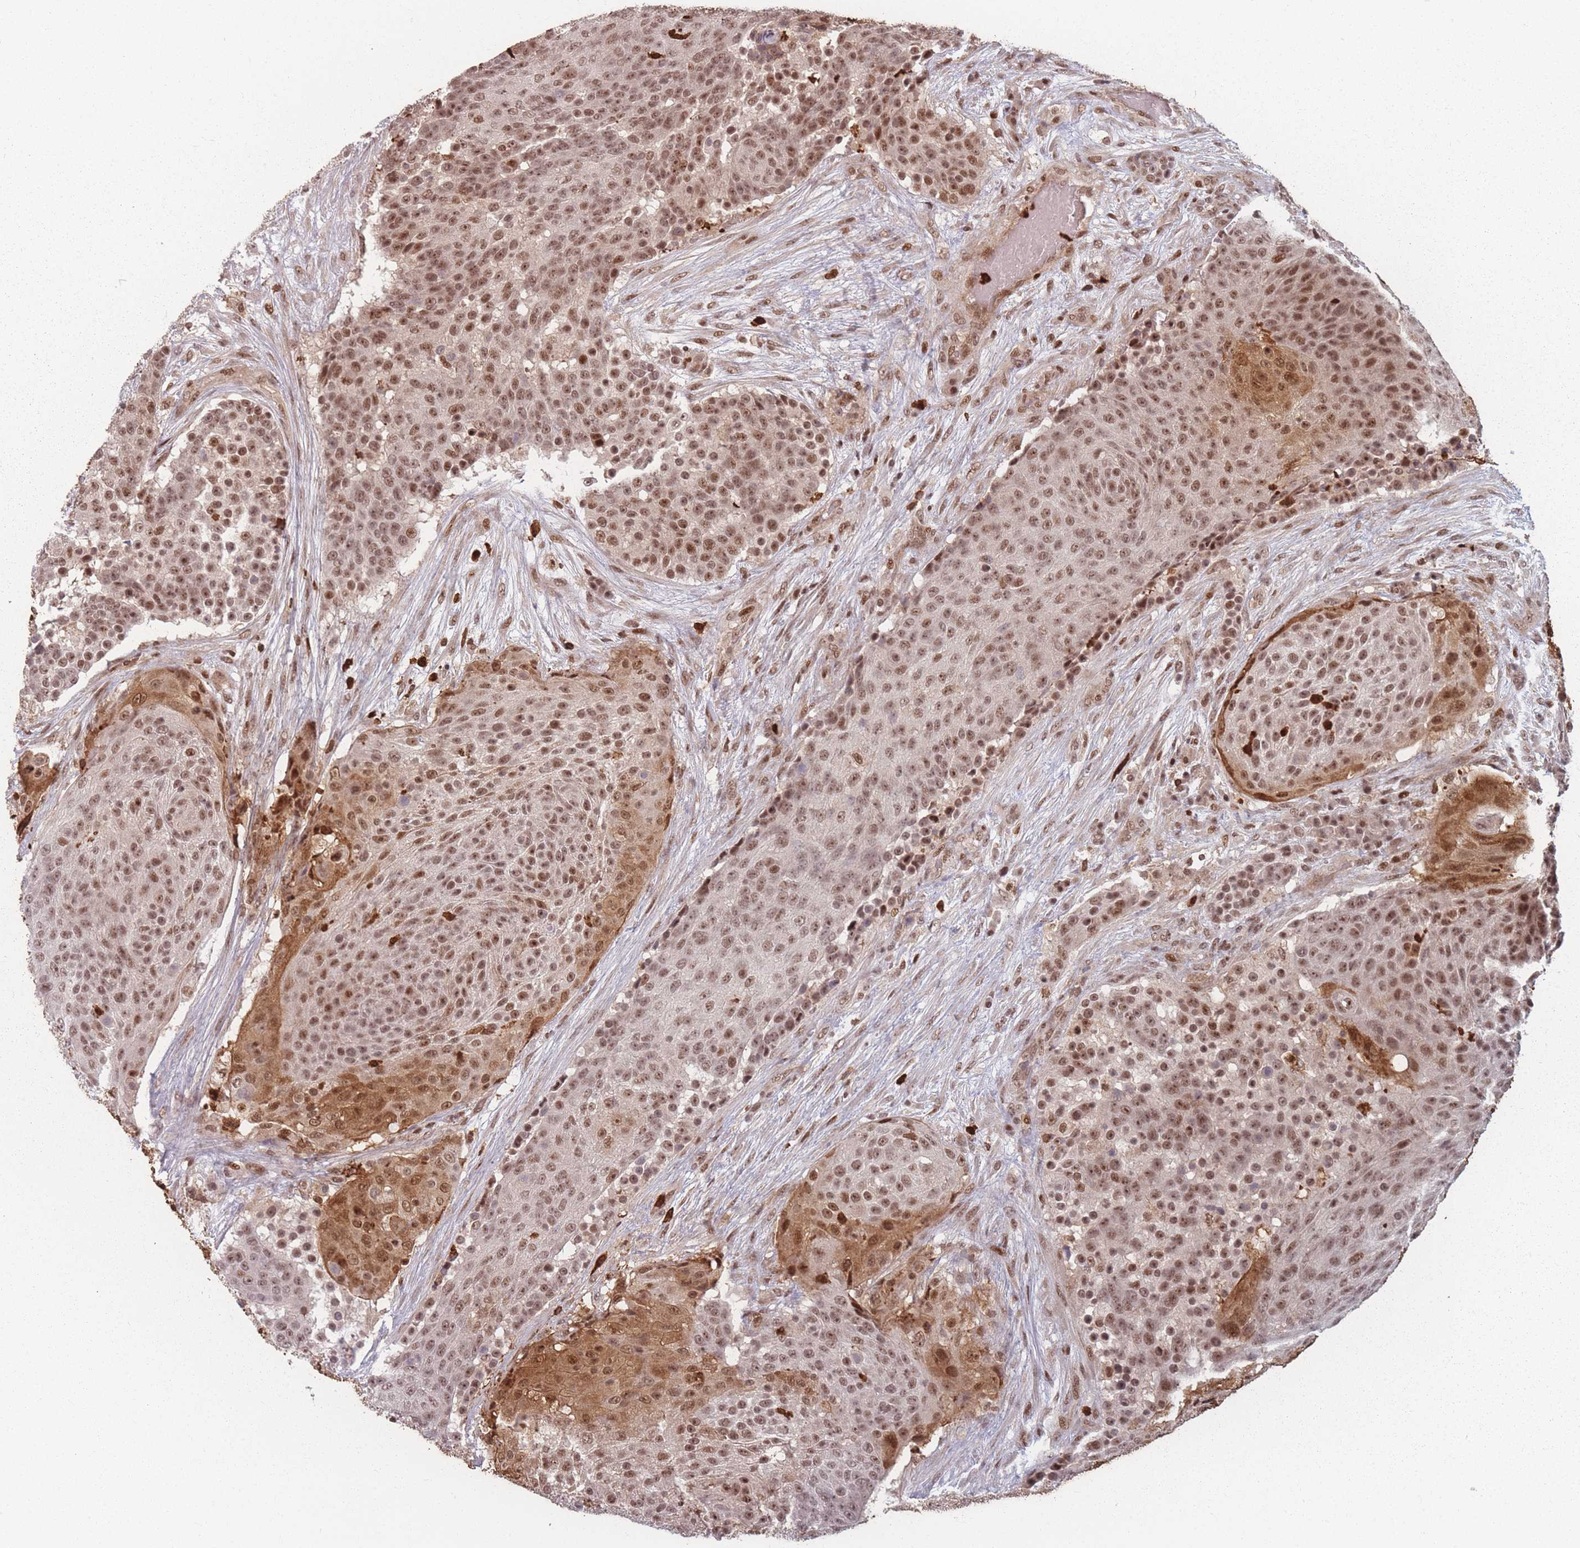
{"staining": {"intensity": "moderate", "quantity": ">75%", "location": "cytoplasmic/membranous,nuclear"}, "tissue": "urothelial cancer", "cell_type": "Tumor cells", "image_type": "cancer", "snomed": [{"axis": "morphology", "description": "Urothelial carcinoma, High grade"}, {"axis": "topography", "description": "Urinary bladder"}], "caption": "An IHC image of tumor tissue is shown. Protein staining in brown highlights moderate cytoplasmic/membranous and nuclear positivity in urothelial carcinoma (high-grade) within tumor cells. Using DAB (3,3'-diaminobenzidine) (brown) and hematoxylin (blue) stains, captured at high magnification using brightfield microscopy.", "gene": "WDR55", "patient": {"sex": "female", "age": 63}}